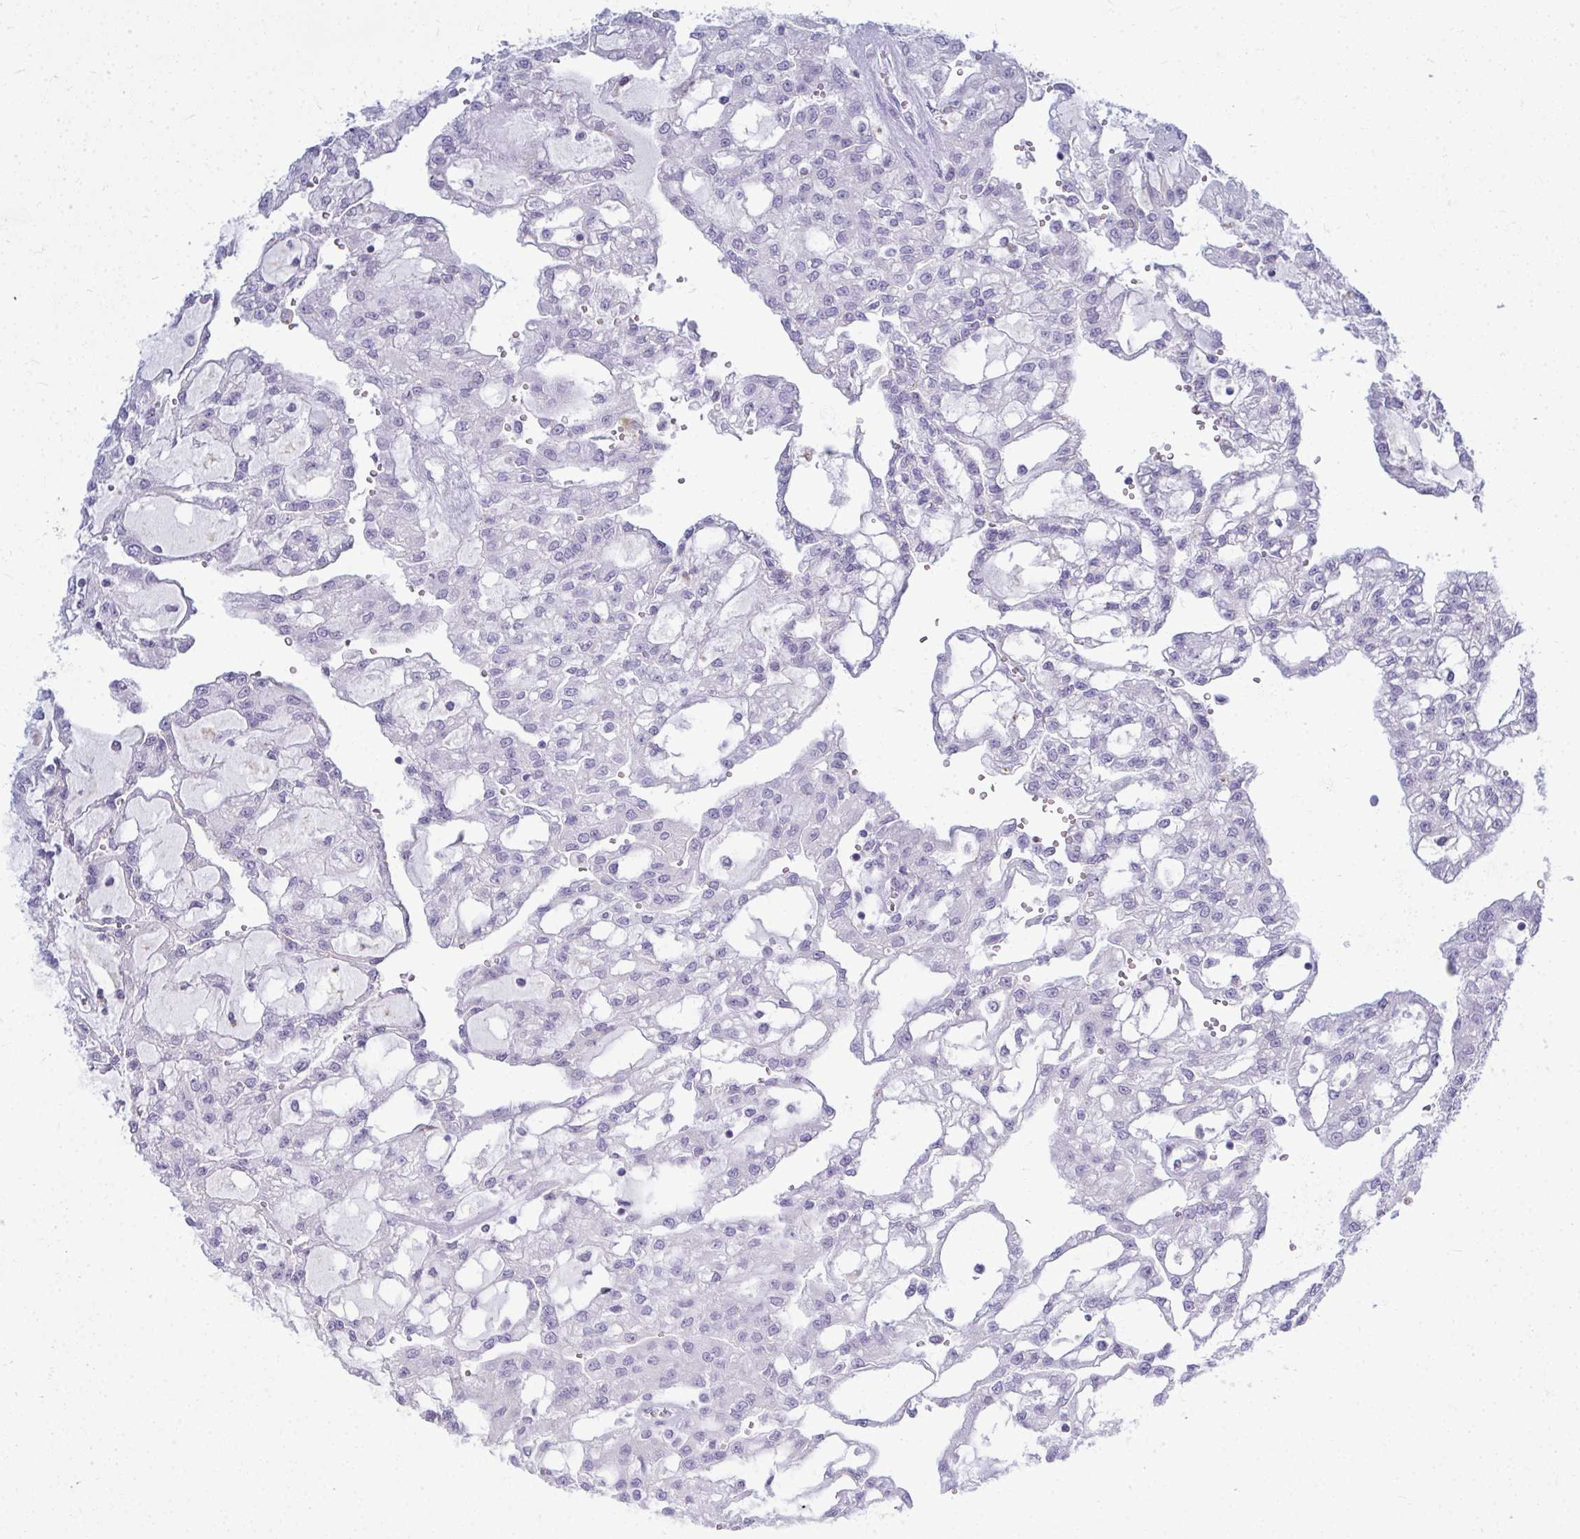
{"staining": {"intensity": "negative", "quantity": "none", "location": "none"}, "tissue": "renal cancer", "cell_type": "Tumor cells", "image_type": "cancer", "snomed": [{"axis": "morphology", "description": "Adenocarcinoma, NOS"}, {"axis": "topography", "description": "Kidney"}], "caption": "A high-resolution photomicrograph shows immunohistochemistry (IHC) staining of renal adenocarcinoma, which demonstrates no significant positivity in tumor cells.", "gene": "QDPR", "patient": {"sex": "male", "age": 63}}